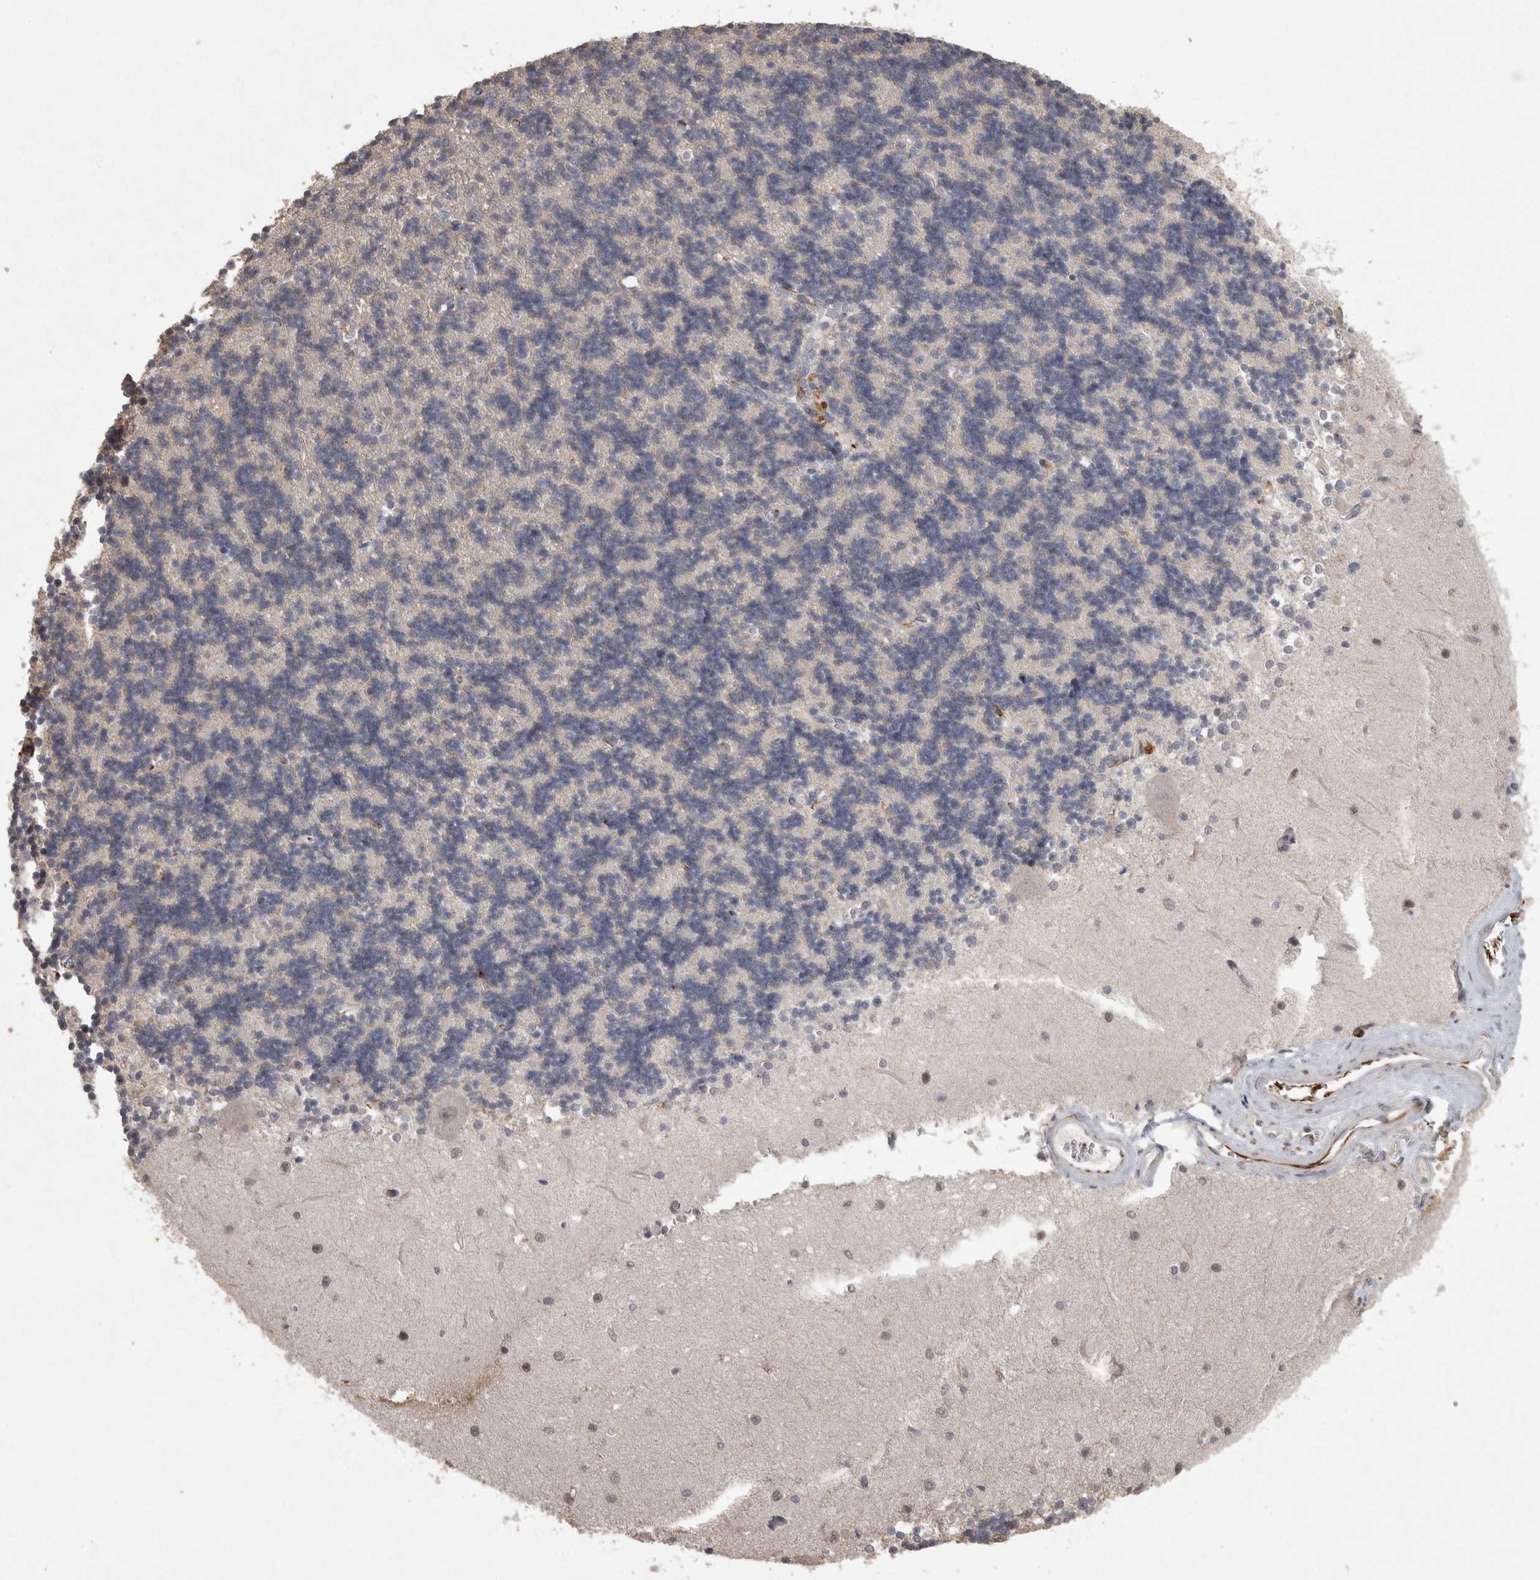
{"staining": {"intensity": "negative", "quantity": "none", "location": "none"}, "tissue": "cerebellum", "cell_type": "Cells in granular layer", "image_type": "normal", "snomed": [{"axis": "morphology", "description": "Normal tissue, NOS"}, {"axis": "topography", "description": "Cerebellum"}], "caption": "Photomicrograph shows no protein staining in cells in granular layer of unremarkable cerebellum. Brightfield microscopy of IHC stained with DAB (brown) and hematoxylin (blue), captured at high magnification.", "gene": "MEP1A", "patient": {"sex": "male", "age": 37}}